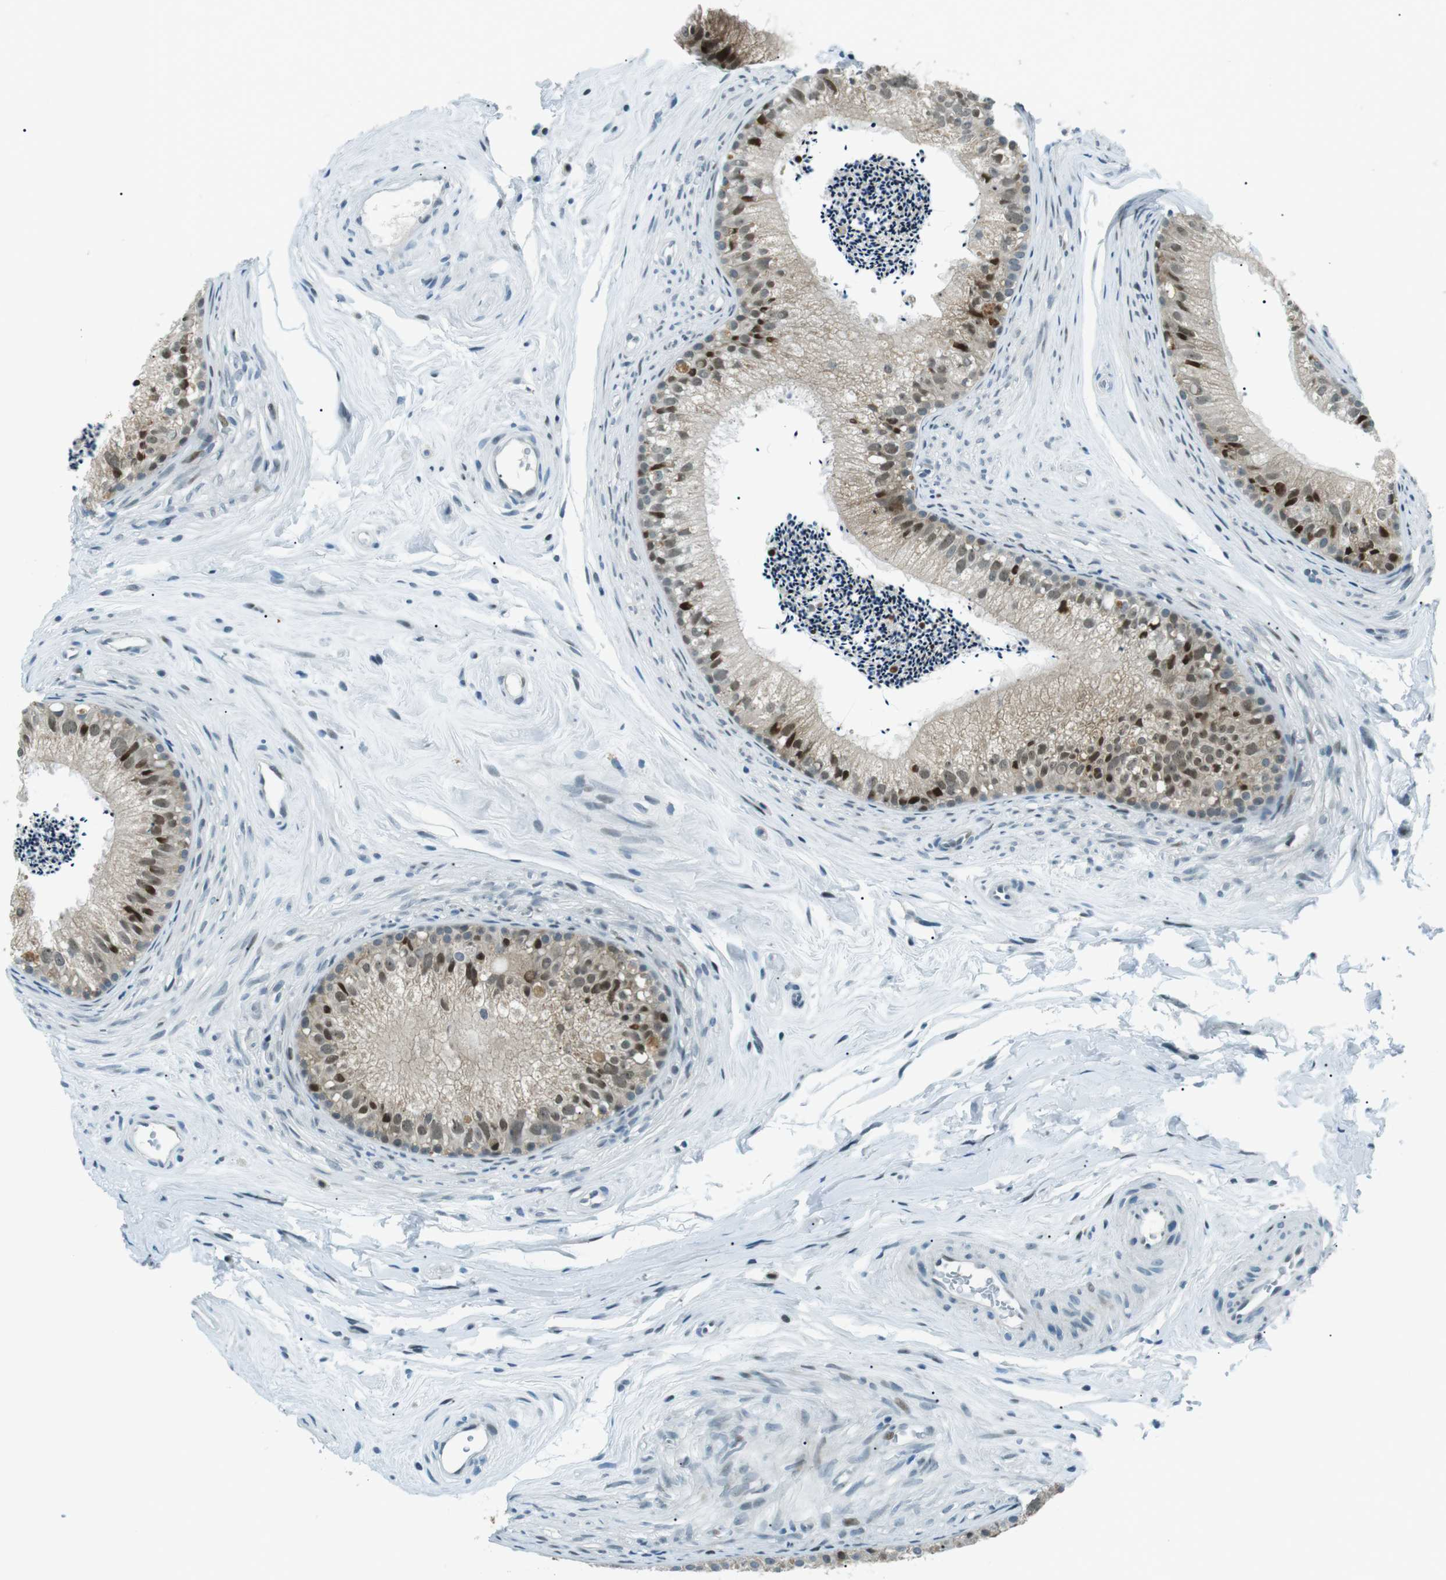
{"staining": {"intensity": "moderate", "quantity": "25%-75%", "location": "nuclear"}, "tissue": "epididymis", "cell_type": "Glandular cells", "image_type": "normal", "snomed": [{"axis": "morphology", "description": "Normal tissue, NOS"}, {"axis": "topography", "description": "Epididymis"}], "caption": "An image of epididymis stained for a protein demonstrates moderate nuclear brown staining in glandular cells. (Brightfield microscopy of DAB IHC at high magnification).", "gene": "PJA1", "patient": {"sex": "male", "age": 56}}